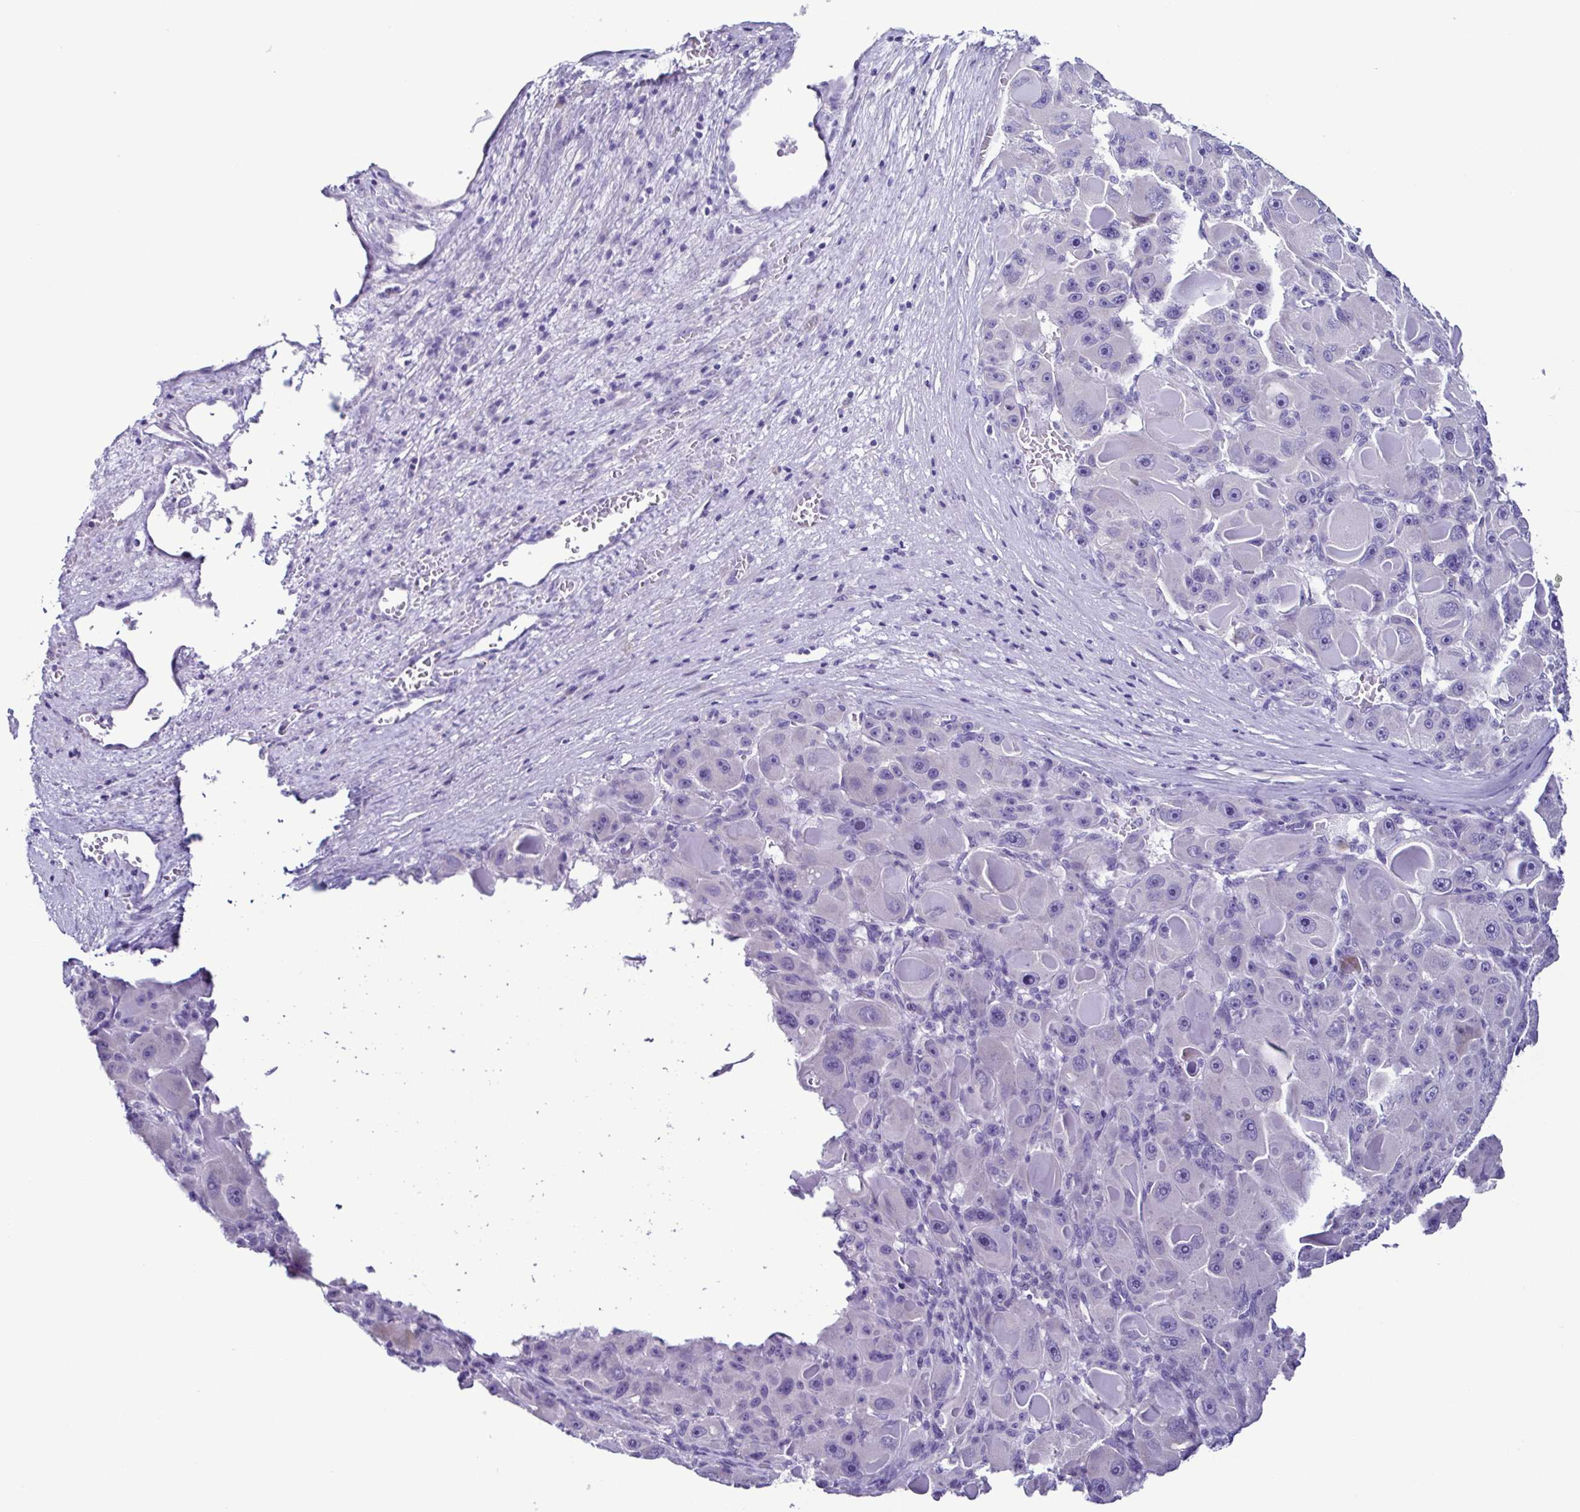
{"staining": {"intensity": "negative", "quantity": "none", "location": "none"}, "tissue": "liver cancer", "cell_type": "Tumor cells", "image_type": "cancer", "snomed": [{"axis": "morphology", "description": "Carcinoma, Hepatocellular, NOS"}, {"axis": "topography", "description": "Liver"}], "caption": "This is an immunohistochemistry (IHC) histopathology image of human hepatocellular carcinoma (liver). There is no expression in tumor cells.", "gene": "SRL", "patient": {"sex": "male", "age": 76}}